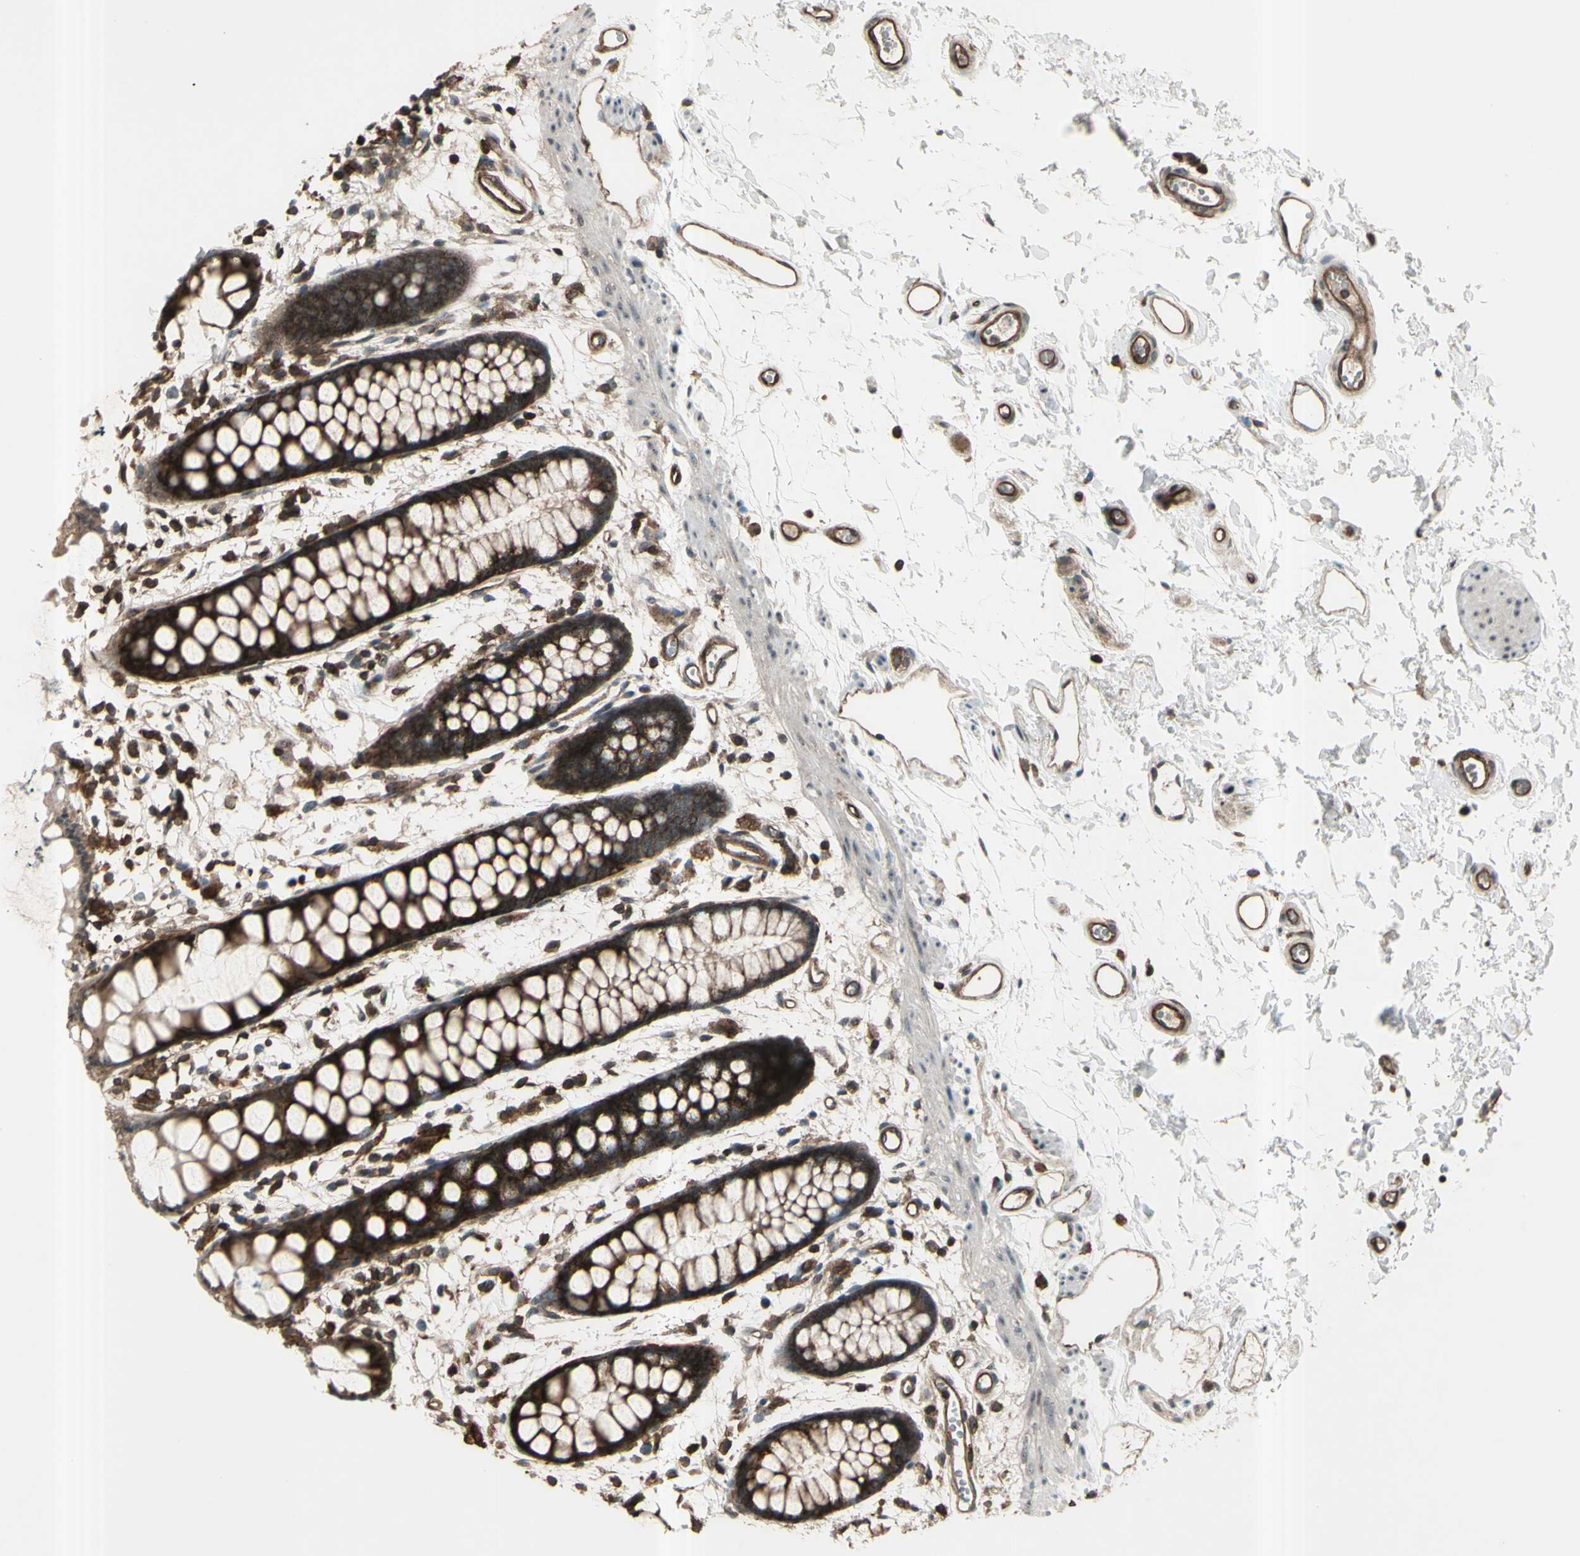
{"staining": {"intensity": "strong", "quantity": ">75%", "location": "cytoplasmic/membranous"}, "tissue": "rectum", "cell_type": "Glandular cells", "image_type": "normal", "snomed": [{"axis": "morphology", "description": "Normal tissue, NOS"}, {"axis": "topography", "description": "Rectum"}], "caption": "Rectum stained with DAB (3,3'-diaminobenzidine) immunohistochemistry shows high levels of strong cytoplasmic/membranous positivity in approximately >75% of glandular cells. The protein is shown in brown color, while the nuclei are stained blue.", "gene": "FXYD5", "patient": {"sex": "female", "age": 66}}